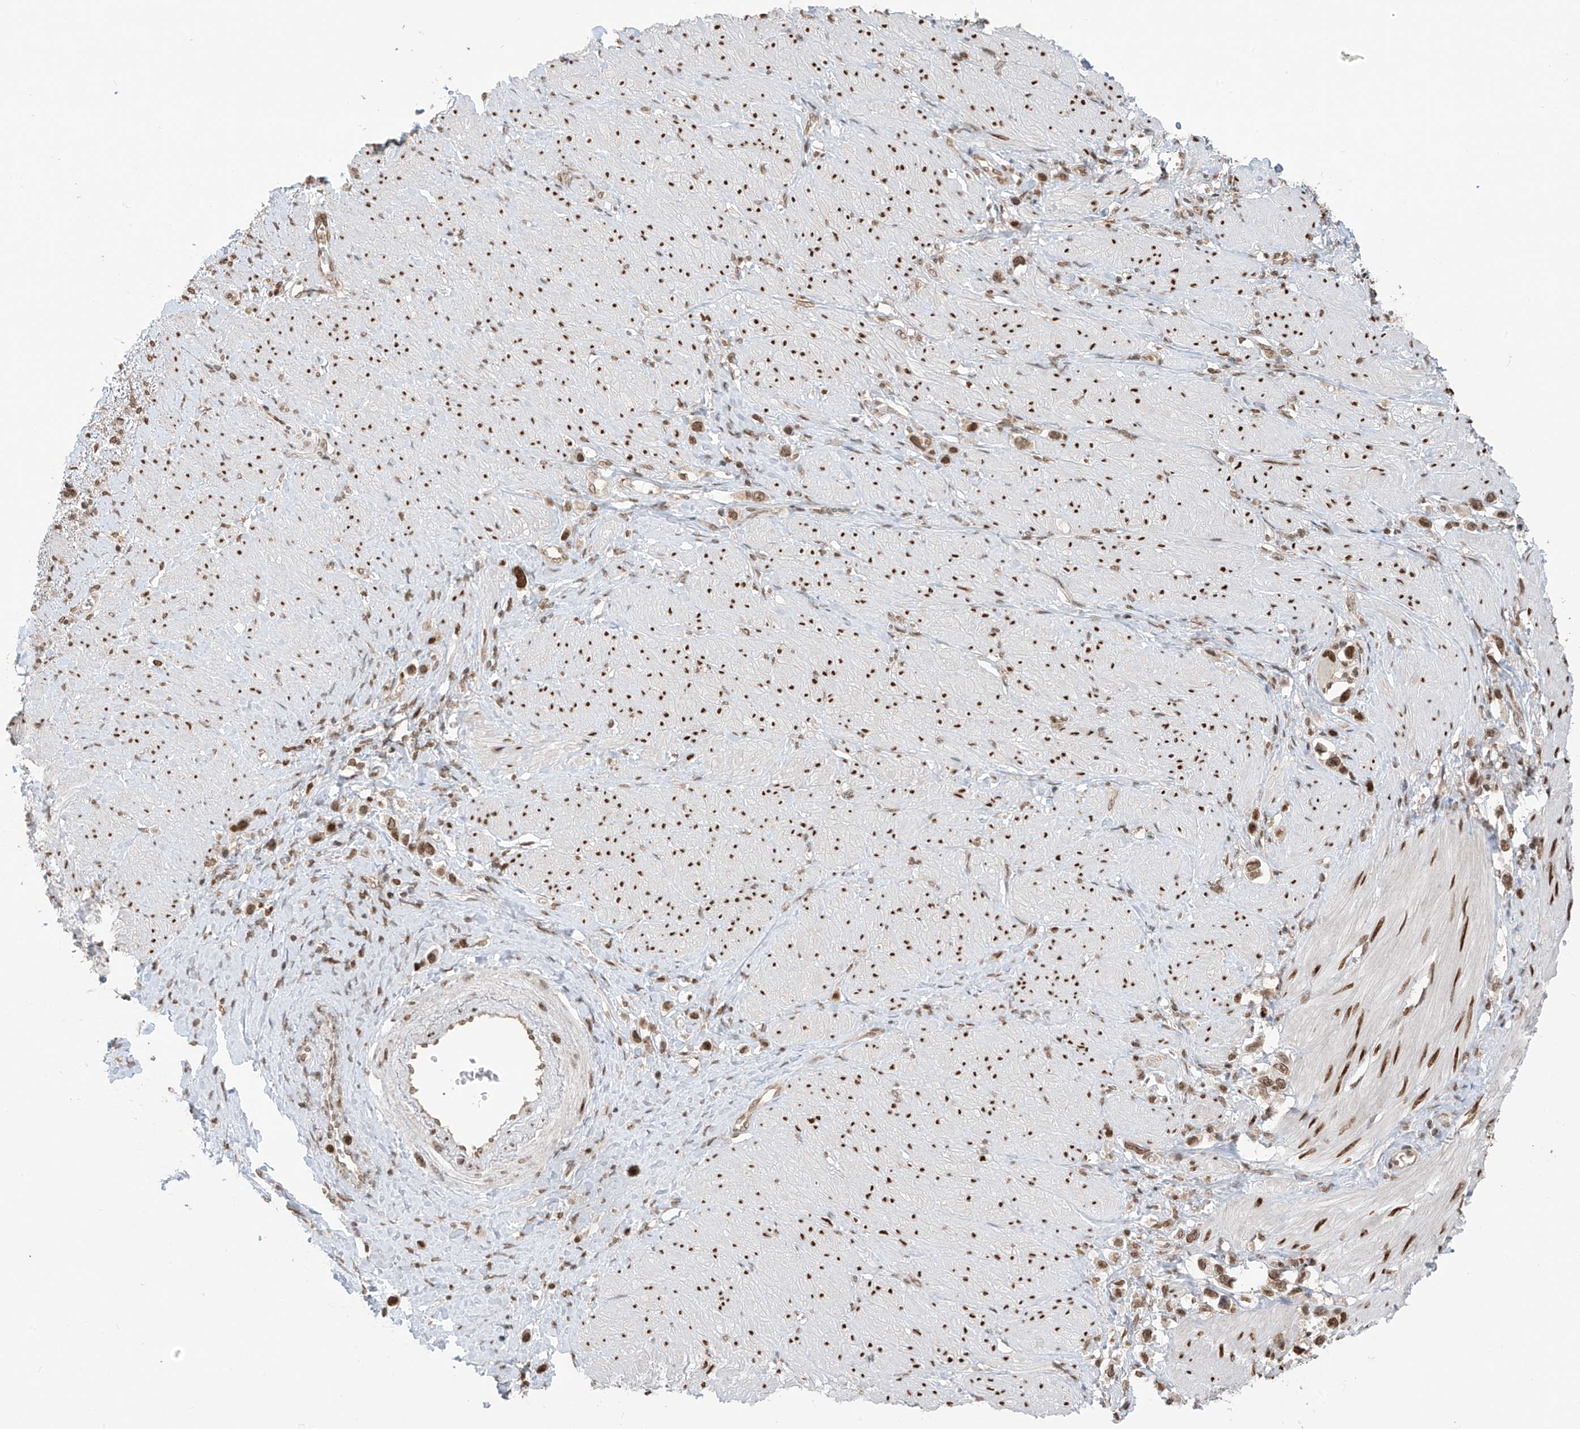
{"staining": {"intensity": "moderate", "quantity": ">75%", "location": "nuclear"}, "tissue": "stomach cancer", "cell_type": "Tumor cells", "image_type": "cancer", "snomed": [{"axis": "morphology", "description": "Adenocarcinoma, NOS"}, {"axis": "topography", "description": "Stomach"}], "caption": "Adenocarcinoma (stomach) stained with IHC demonstrates moderate nuclear expression in approximately >75% of tumor cells. The protein is shown in brown color, while the nuclei are stained blue.", "gene": "KPNB1", "patient": {"sex": "female", "age": 65}}